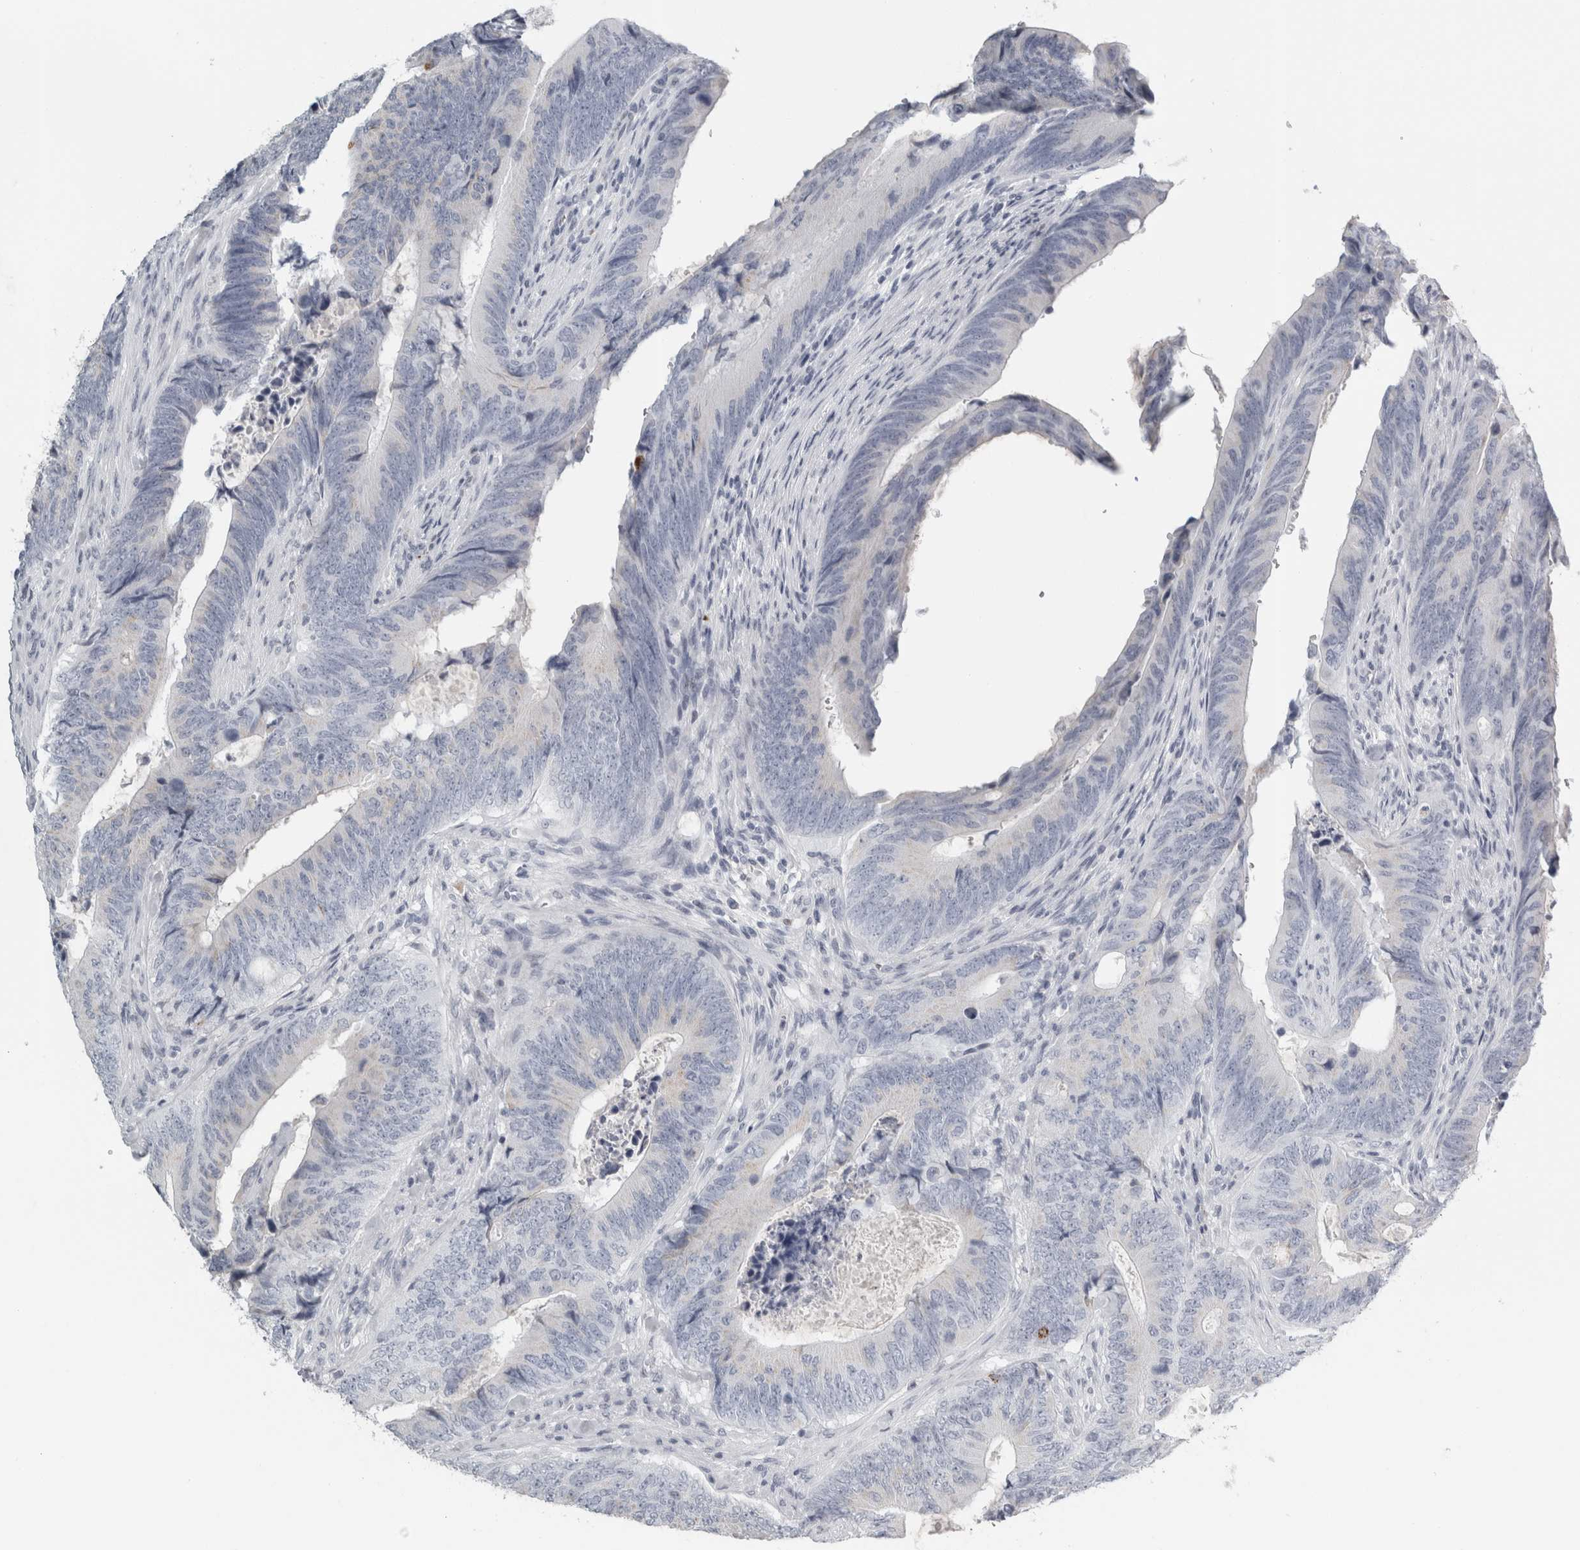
{"staining": {"intensity": "negative", "quantity": "none", "location": "none"}, "tissue": "colorectal cancer", "cell_type": "Tumor cells", "image_type": "cancer", "snomed": [{"axis": "morphology", "description": "Normal tissue, NOS"}, {"axis": "morphology", "description": "Adenocarcinoma, NOS"}, {"axis": "topography", "description": "Colon"}], "caption": "This is an immunohistochemistry (IHC) image of human colorectal cancer. There is no expression in tumor cells.", "gene": "CPE", "patient": {"sex": "male", "age": 56}}